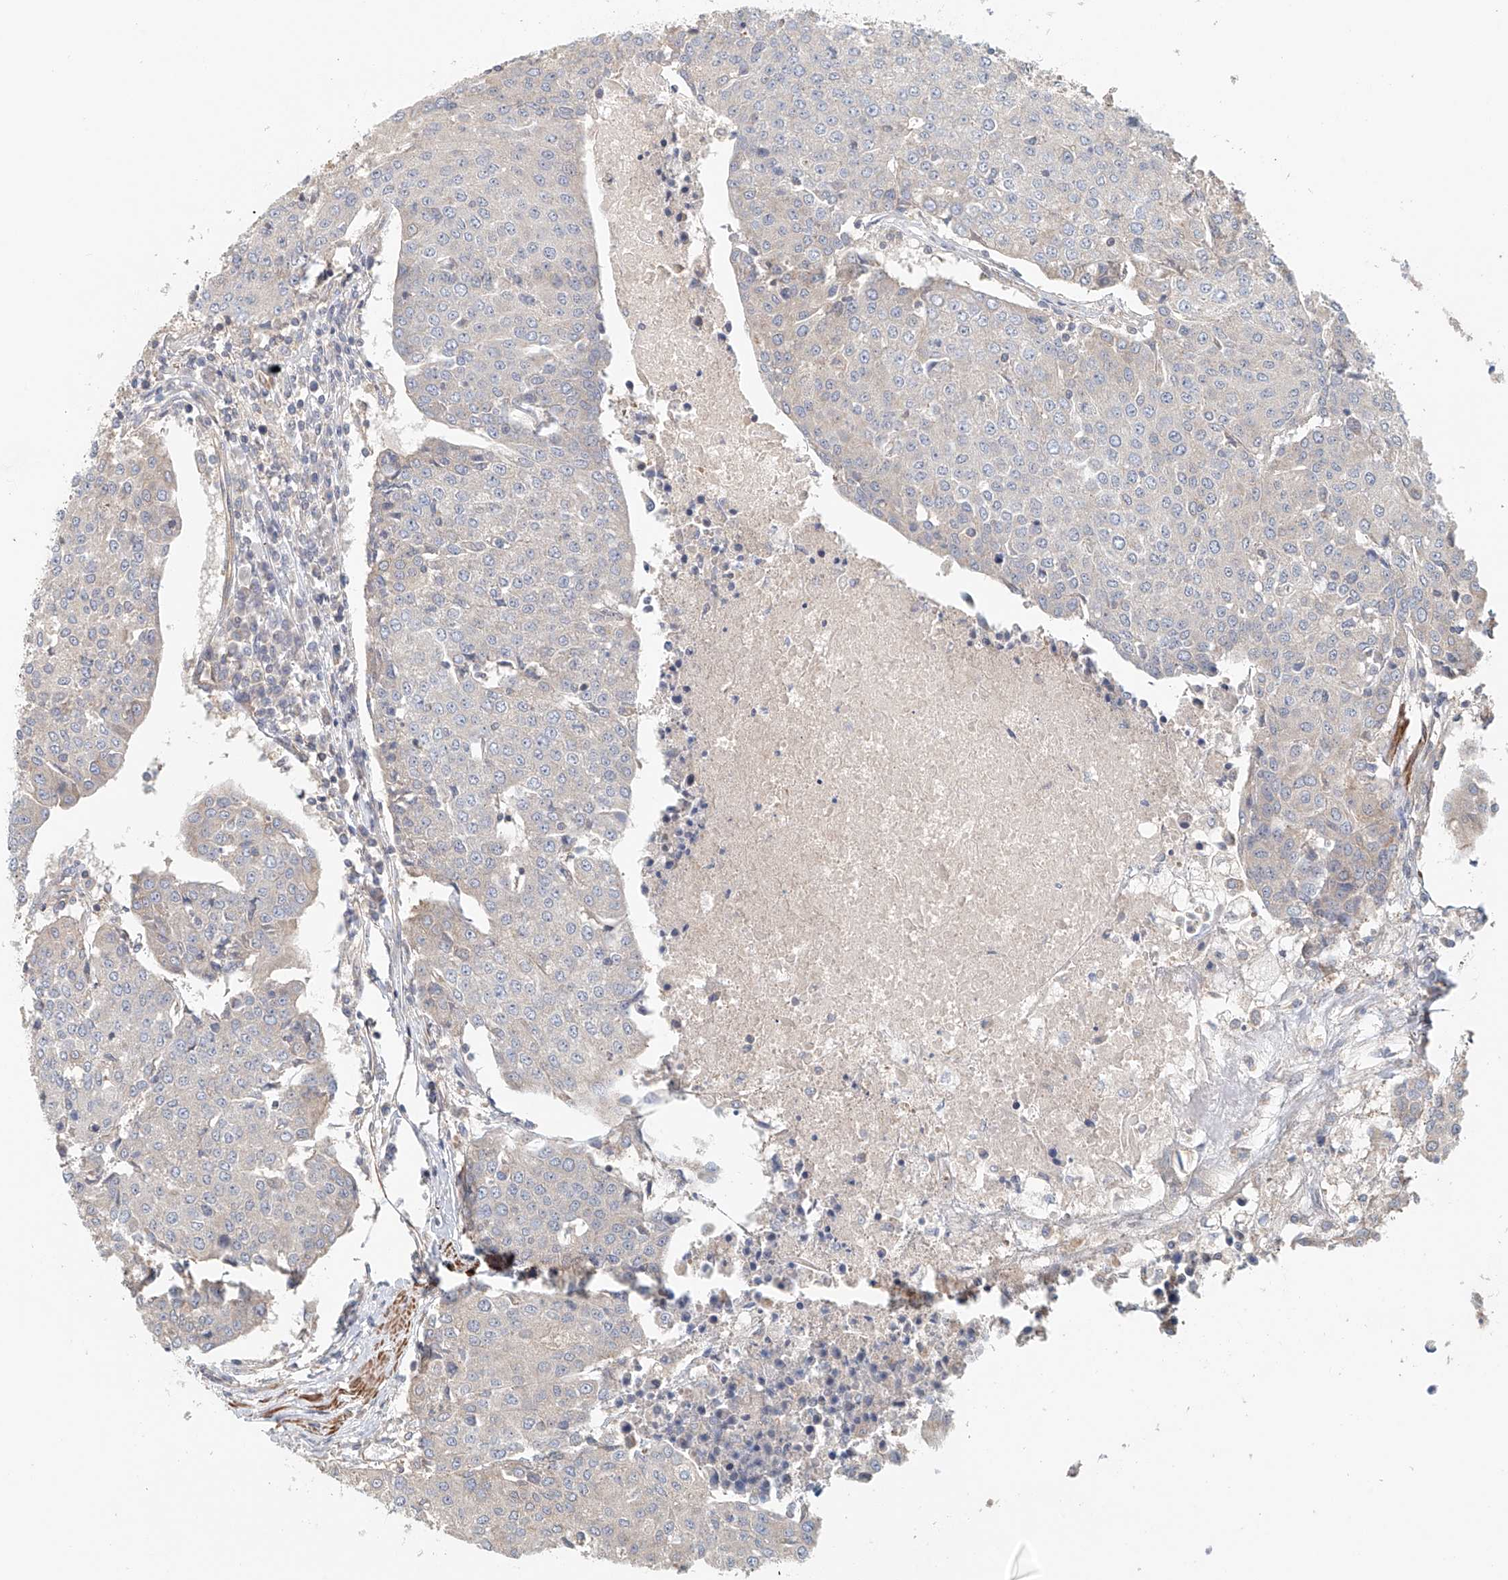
{"staining": {"intensity": "negative", "quantity": "none", "location": "none"}, "tissue": "urothelial cancer", "cell_type": "Tumor cells", "image_type": "cancer", "snomed": [{"axis": "morphology", "description": "Urothelial carcinoma, High grade"}, {"axis": "topography", "description": "Urinary bladder"}], "caption": "Photomicrograph shows no protein positivity in tumor cells of urothelial carcinoma (high-grade) tissue.", "gene": "FRYL", "patient": {"sex": "female", "age": 85}}